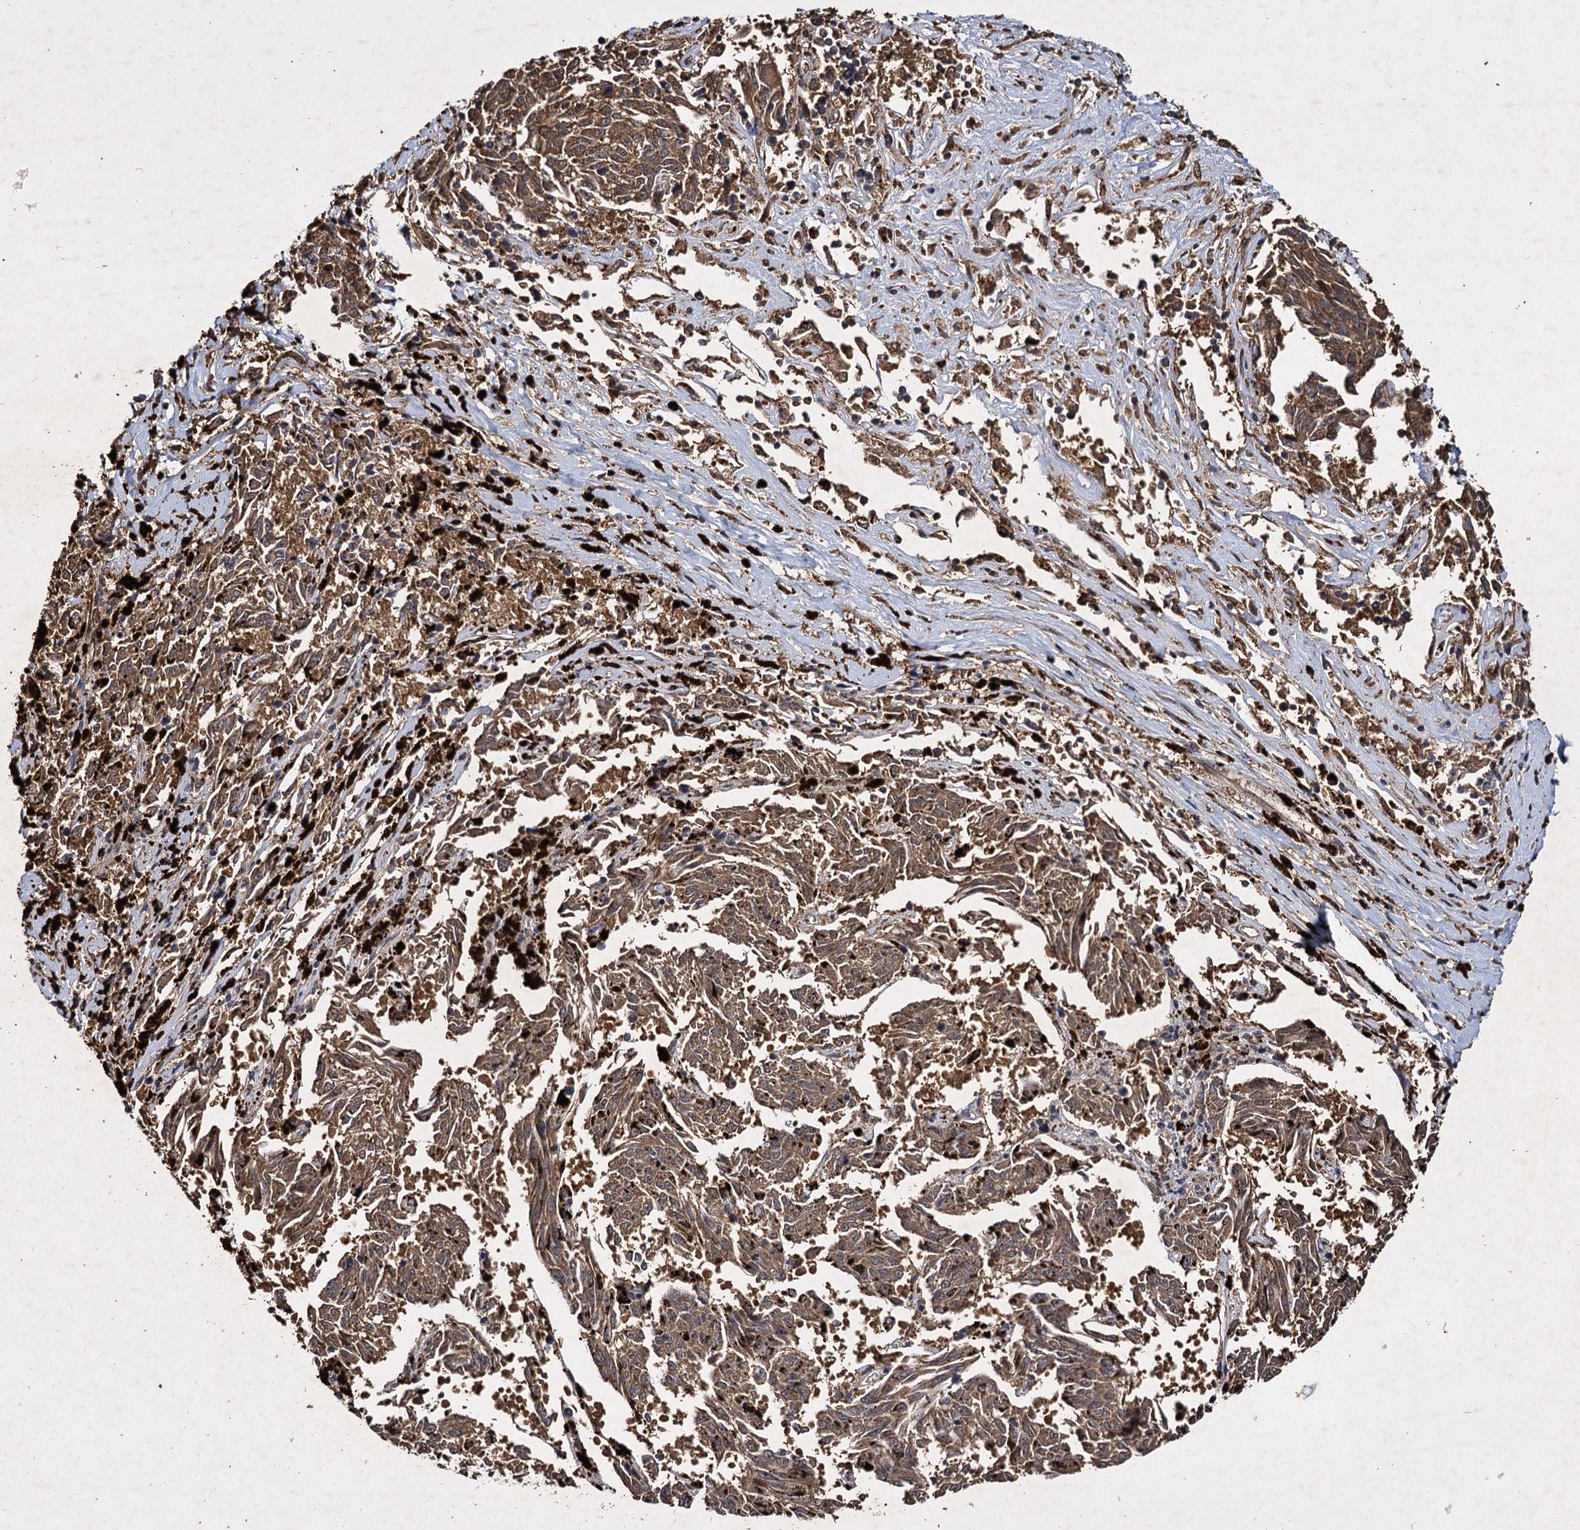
{"staining": {"intensity": "moderate", "quantity": ">75%", "location": "cytoplasmic/membranous"}, "tissue": "melanoma", "cell_type": "Tumor cells", "image_type": "cancer", "snomed": [{"axis": "morphology", "description": "Malignant melanoma, NOS"}, {"axis": "topography", "description": "Skin"}], "caption": "Human melanoma stained for a protein (brown) reveals moderate cytoplasmic/membranous positive expression in about >75% of tumor cells.", "gene": "SLC46A3", "patient": {"sex": "female", "age": 72}}